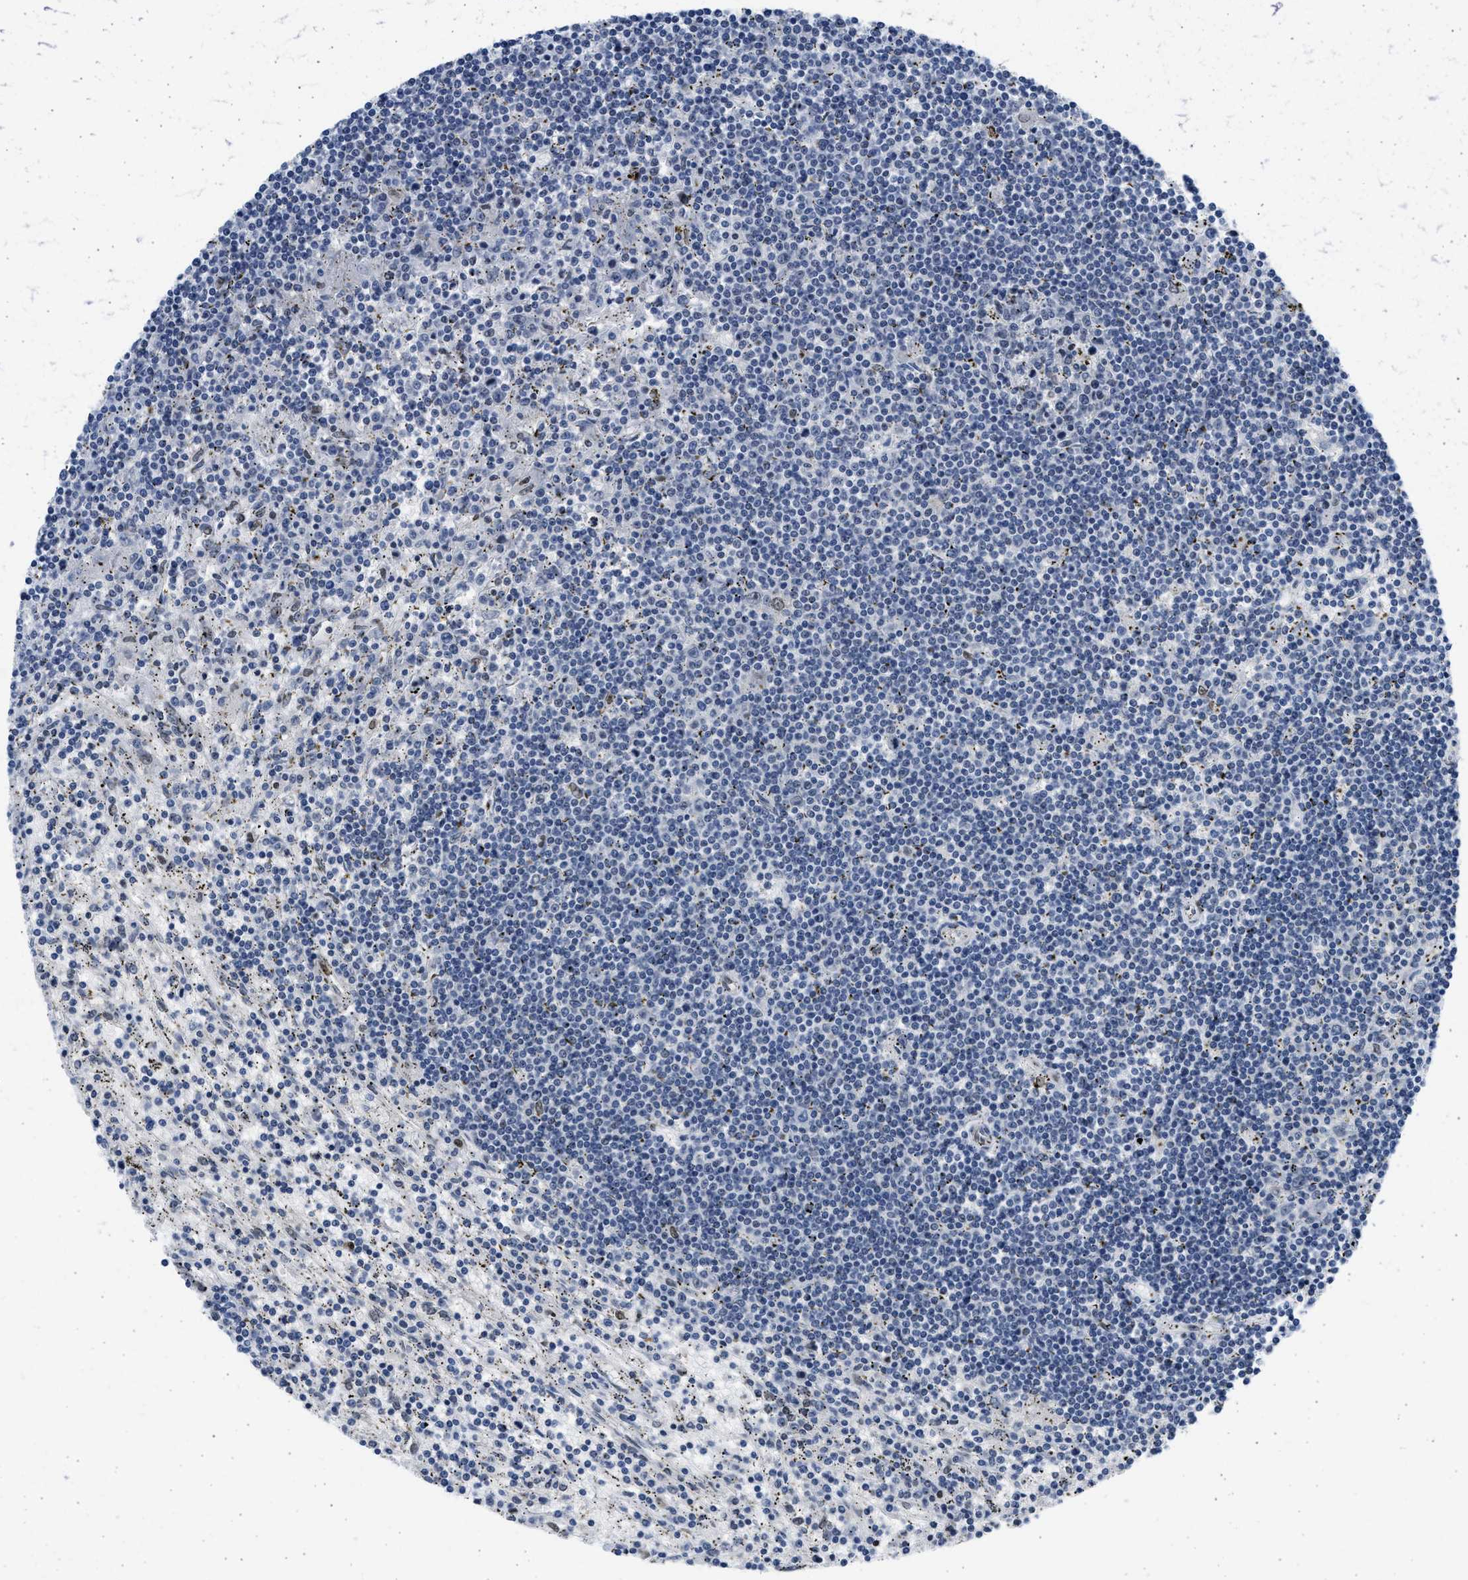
{"staining": {"intensity": "moderate", "quantity": "<25%", "location": "nuclear"}, "tissue": "lymphoma", "cell_type": "Tumor cells", "image_type": "cancer", "snomed": [{"axis": "morphology", "description": "Malignant lymphoma, non-Hodgkin's type, Low grade"}, {"axis": "topography", "description": "Spleen"}], "caption": "The immunohistochemical stain labels moderate nuclear staining in tumor cells of lymphoma tissue.", "gene": "HMGN3", "patient": {"sex": "male", "age": 76}}